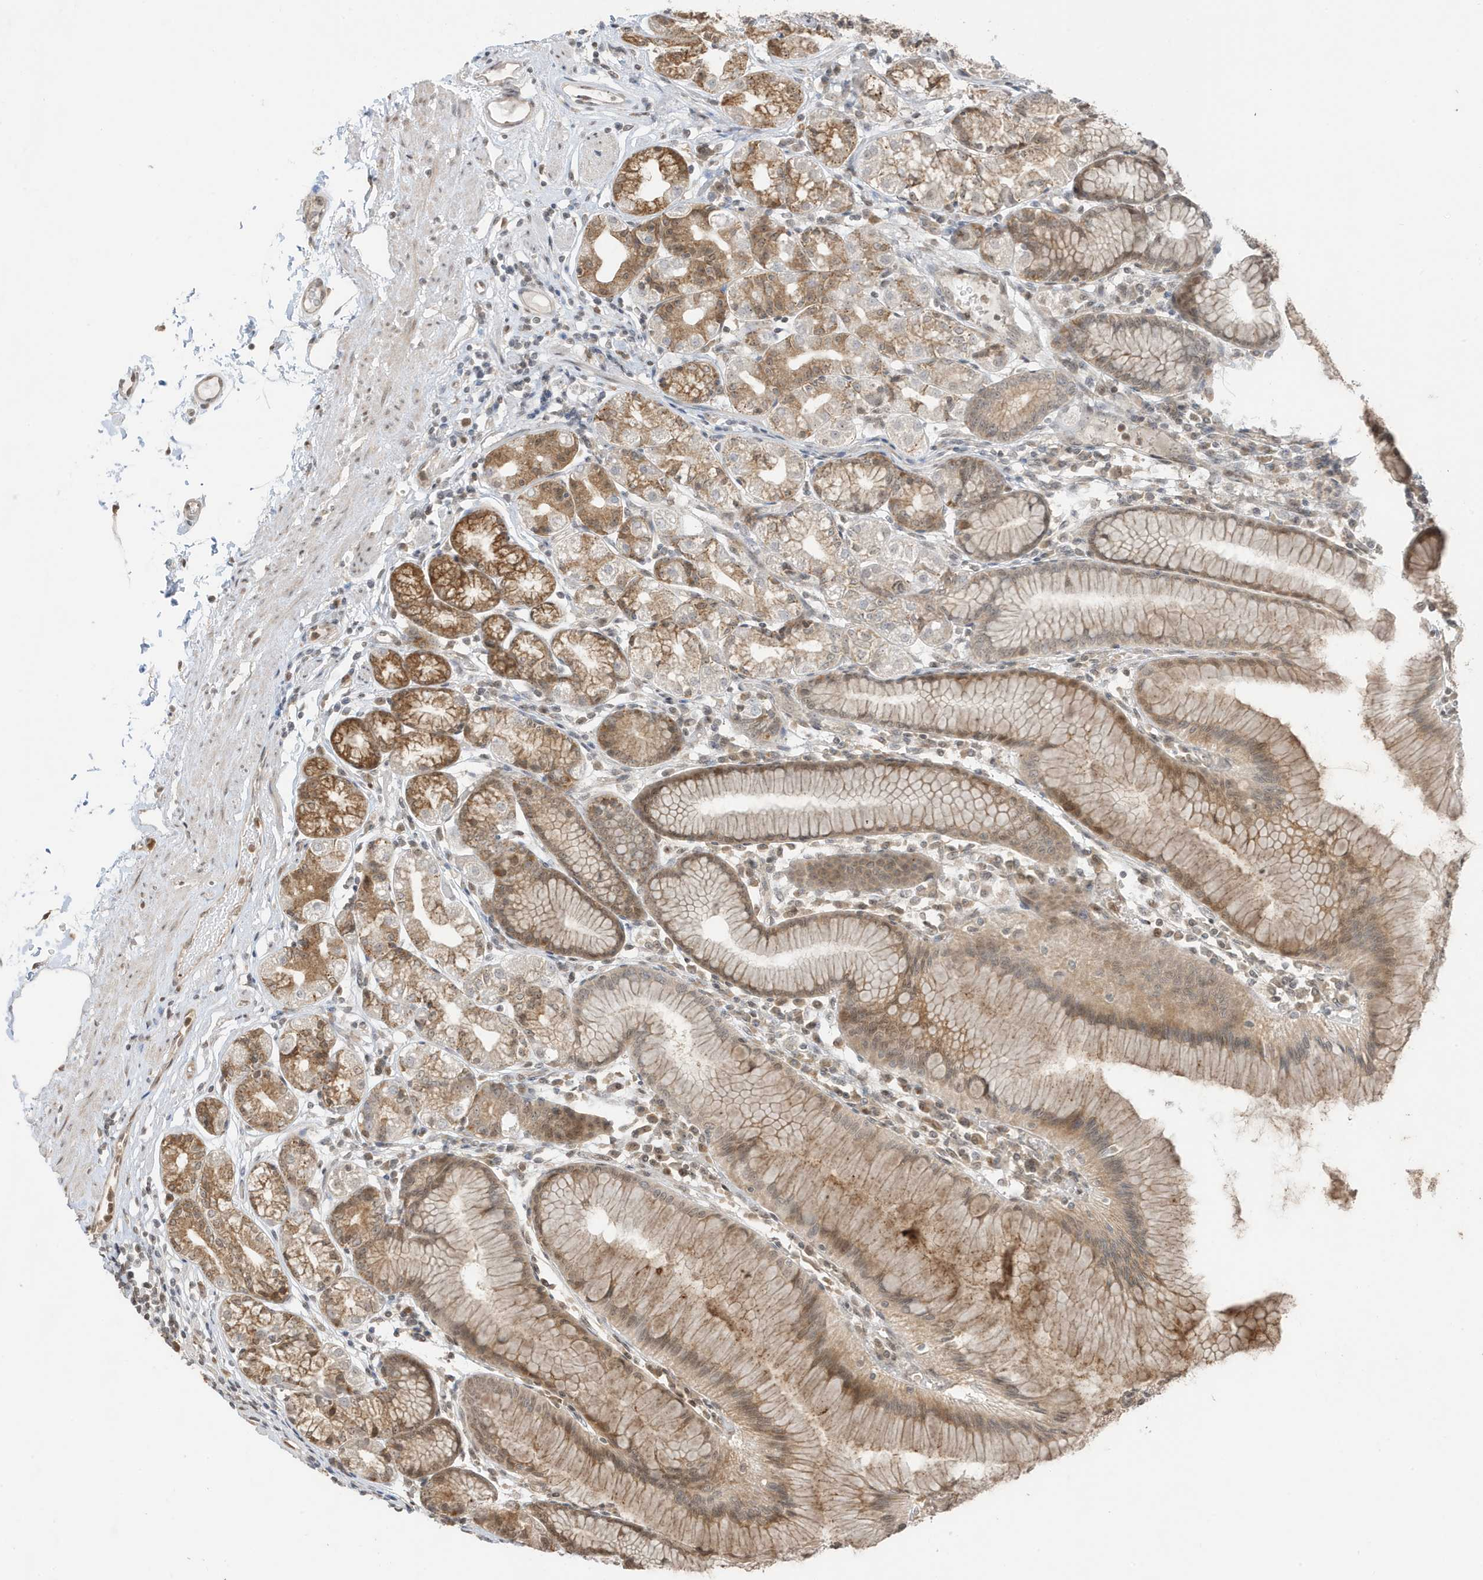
{"staining": {"intensity": "strong", "quantity": "25%-75%", "location": "cytoplasmic/membranous"}, "tissue": "stomach", "cell_type": "Glandular cells", "image_type": "normal", "snomed": [{"axis": "morphology", "description": "Normal tissue, NOS"}, {"axis": "topography", "description": "Stomach"}], "caption": "This is a micrograph of immunohistochemistry staining of benign stomach, which shows strong positivity in the cytoplasmic/membranous of glandular cells.", "gene": "ZBTB41", "patient": {"sex": "female", "age": 57}}